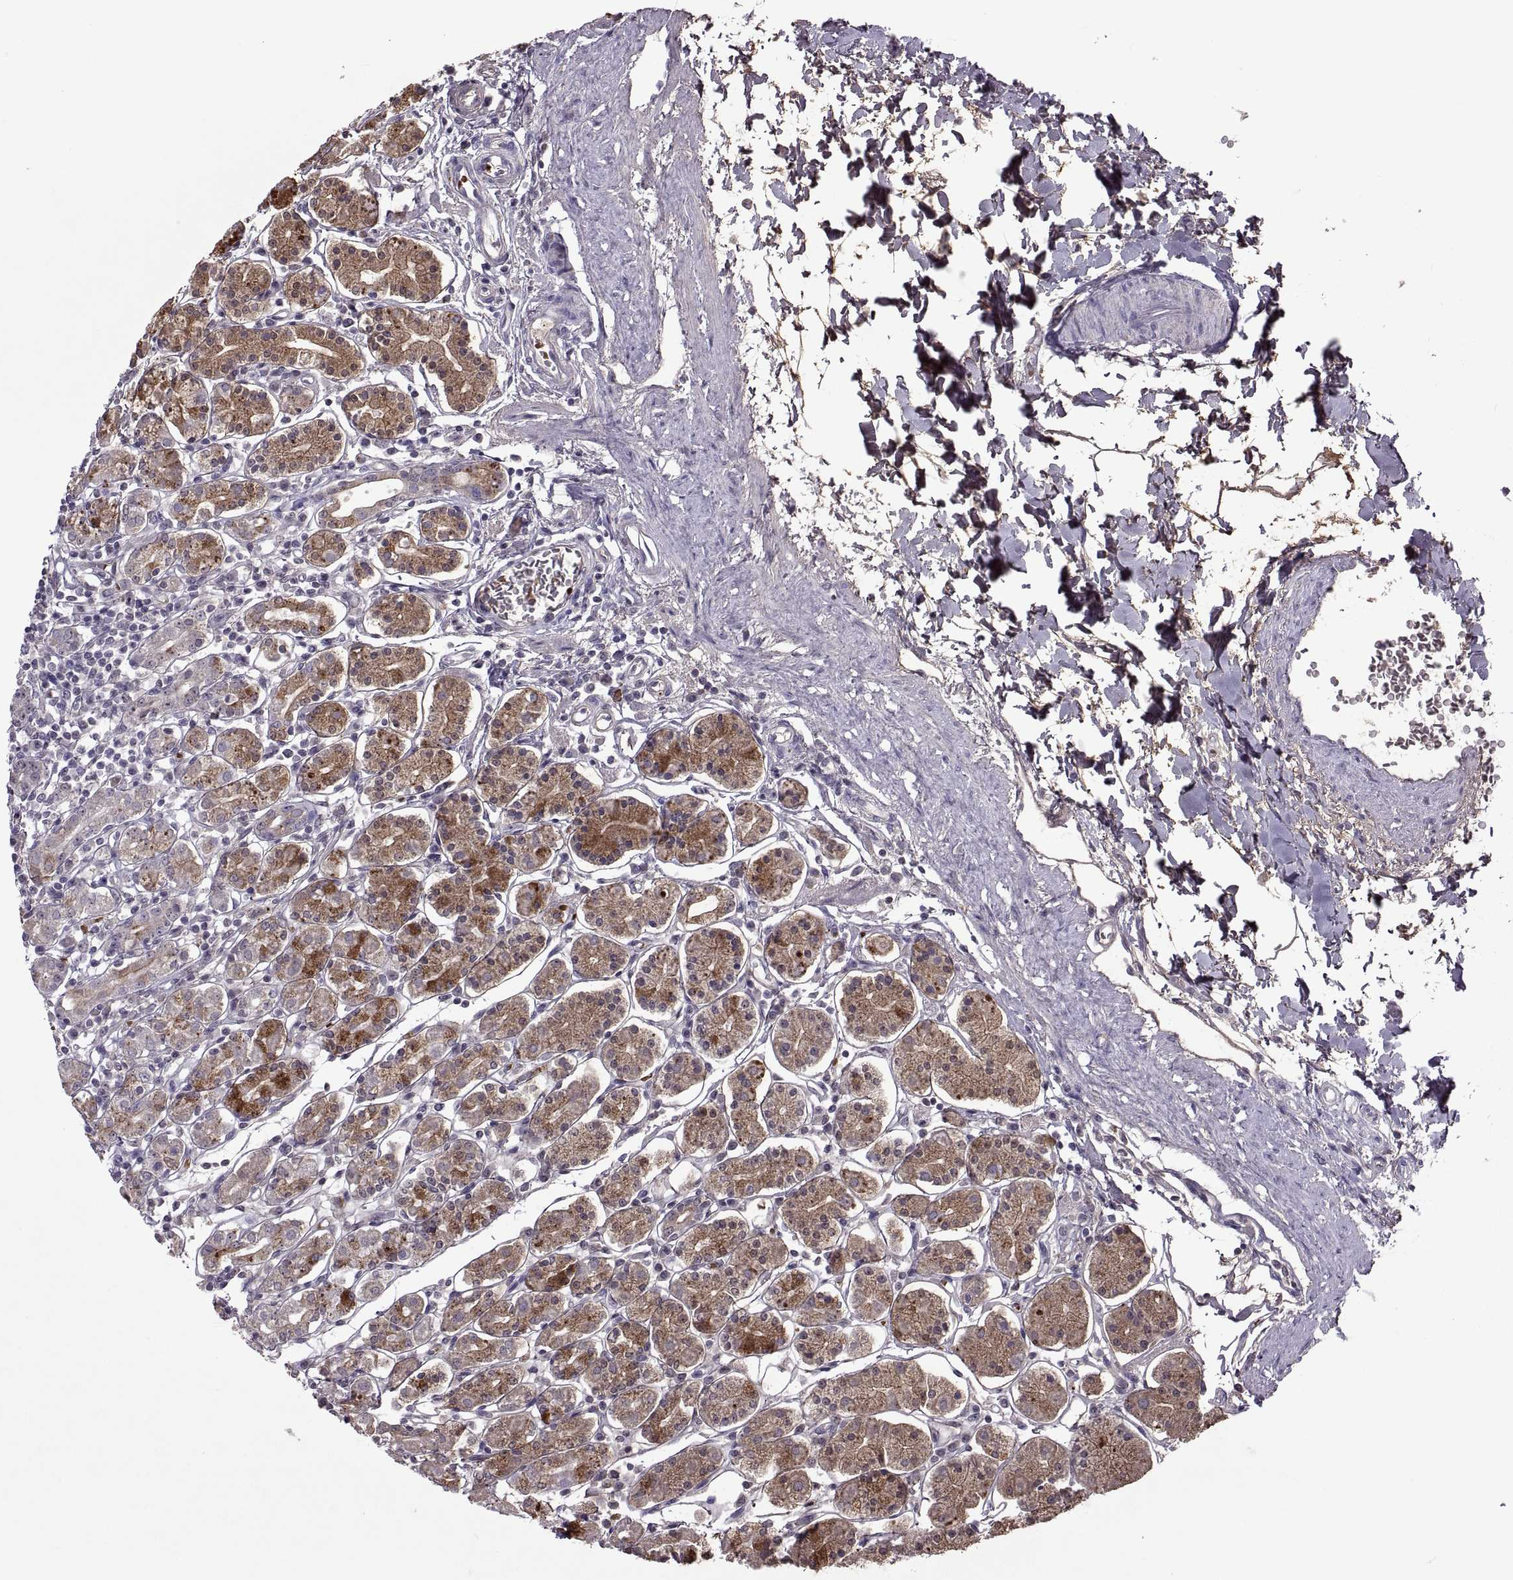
{"staining": {"intensity": "strong", "quantity": ">75%", "location": "cytoplasmic/membranous"}, "tissue": "stomach", "cell_type": "Glandular cells", "image_type": "normal", "snomed": [{"axis": "morphology", "description": "Normal tissue, NOS"}, {"axis": "topography", "description": "Stomach, upper"}, {"axis": "topography", "description": "Stomach"}], "caption": "Benign stomach displays strong cytoplasmic/membranous expression in approximately >75% of glandular cells The protein is shown in brown color, while the nuclei are stained blue..", "gene": "ASIC2", "patient": {"sex": "male", "age": 62}}